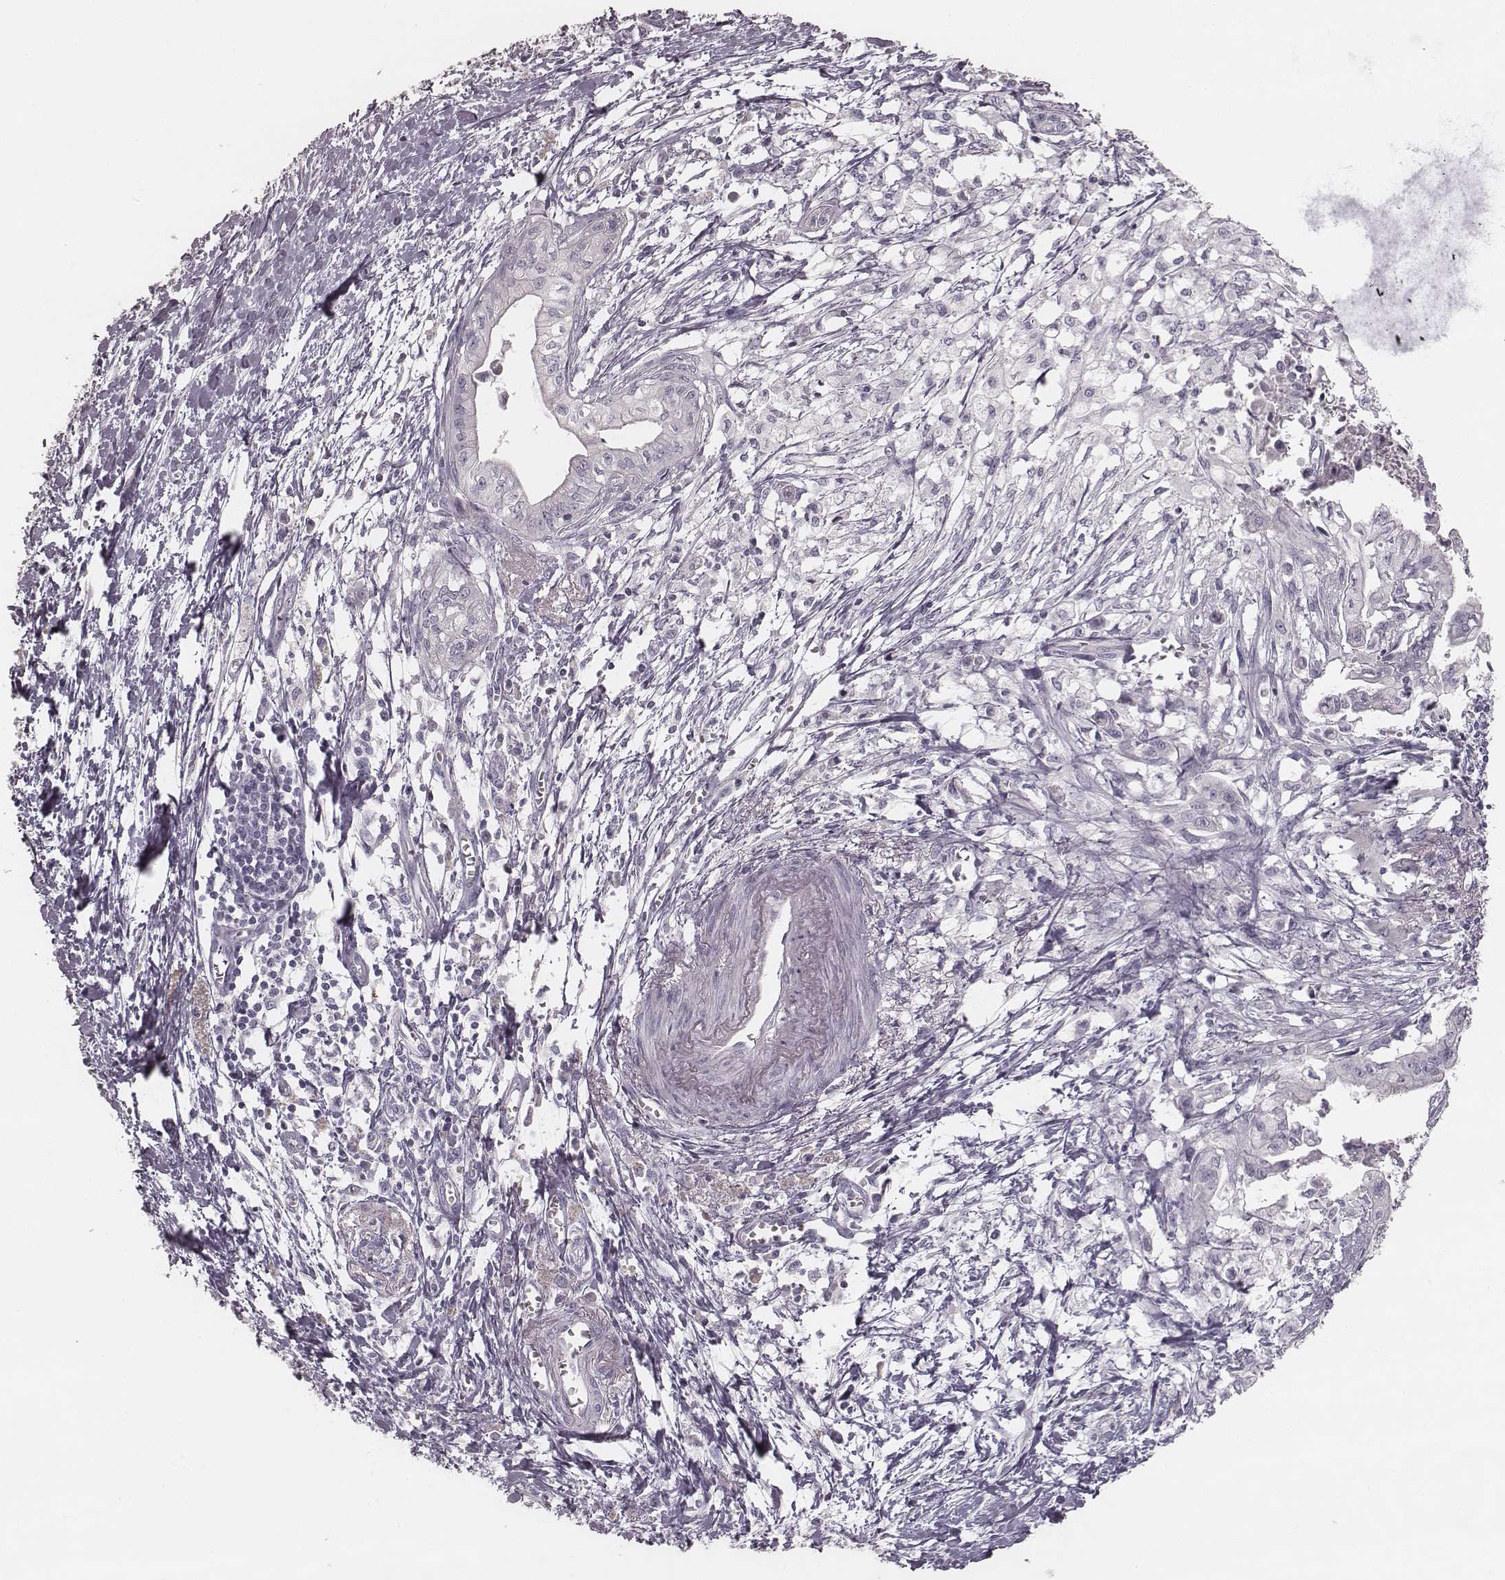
{"staining": {"intensity": "negative", "quantity": "none", "location": "none"}, "tissue": "pancreatic cancer", "cell_type": "Tumor cells", "image_type": "cancer", "snomed": [{"axis": "morphology", "description": "Adenocarcinoma, NOS"}, {"axis": "topography", "description": "Pancreas"}], "caption": "Immunohistochemistry micrograph of pancreatic cancer stained for a protein (brown), which demonstrates no staining in tumor cells.", "gene": "ZP4", "patient": {"sex": "female", "age": 61}}